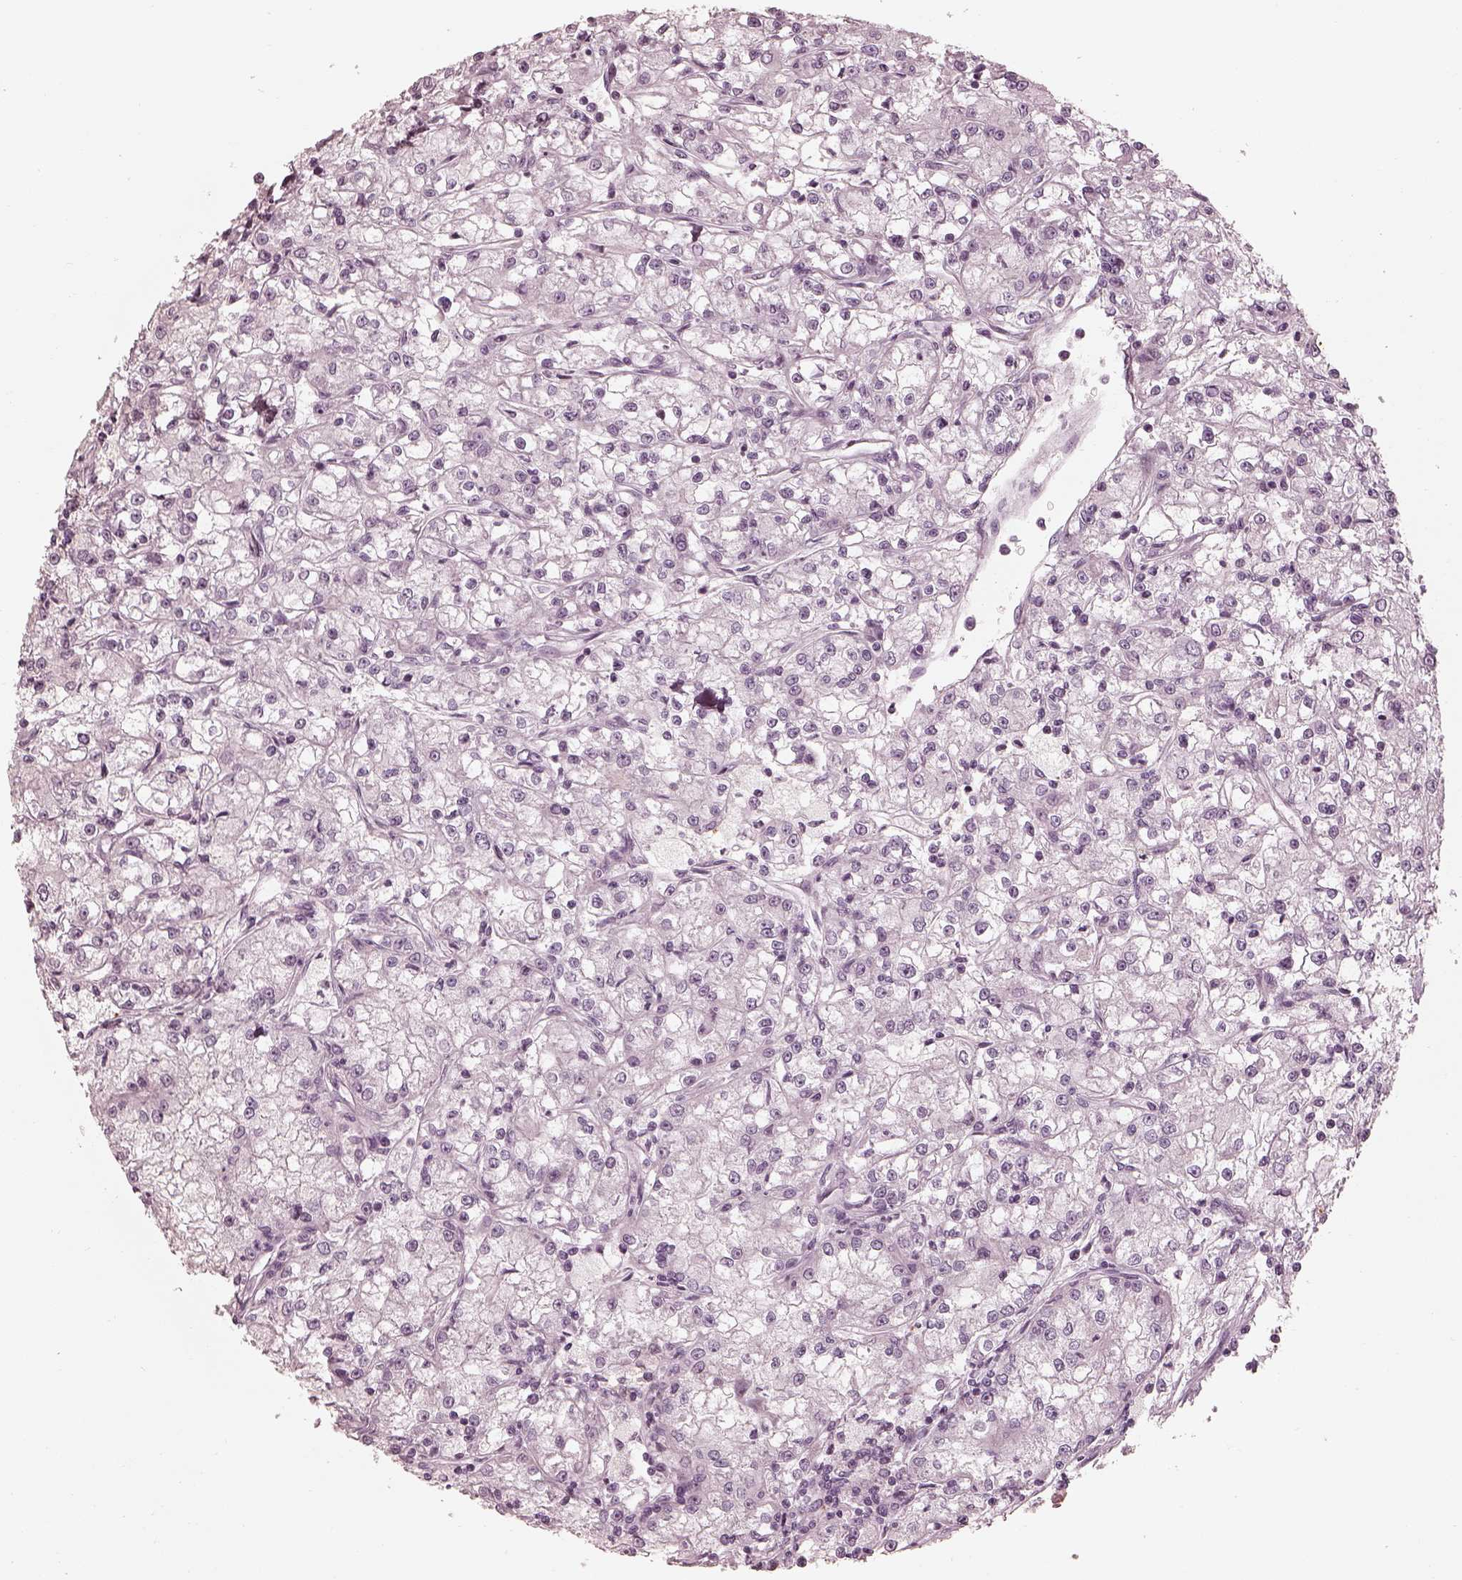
{"staining": {"intensity": "negative", "quantity": "none", "location": "none"}, "tissue": "renal cancer", "cell_type": "Tumor cells", "image_type": "cancer", "snomed": [{"axis": "morphology", "description": "Adenocarcinoma, NOS"}, {"axis": "topography", "description": "Kidney"}], "caption": "Immunohistochemistry (IHC) micrograph of neoplastic tissue: renal cancer stained with DAB shows no significant protein expression in tumor cells. The staining was performed using DAB to visualize the protein expression in brown, while the nuclei were stained in blue with hematoxylin (Magnification: 20x).", "gene": "ADRB3", "patient": {"sex": "female", "age": 59}}